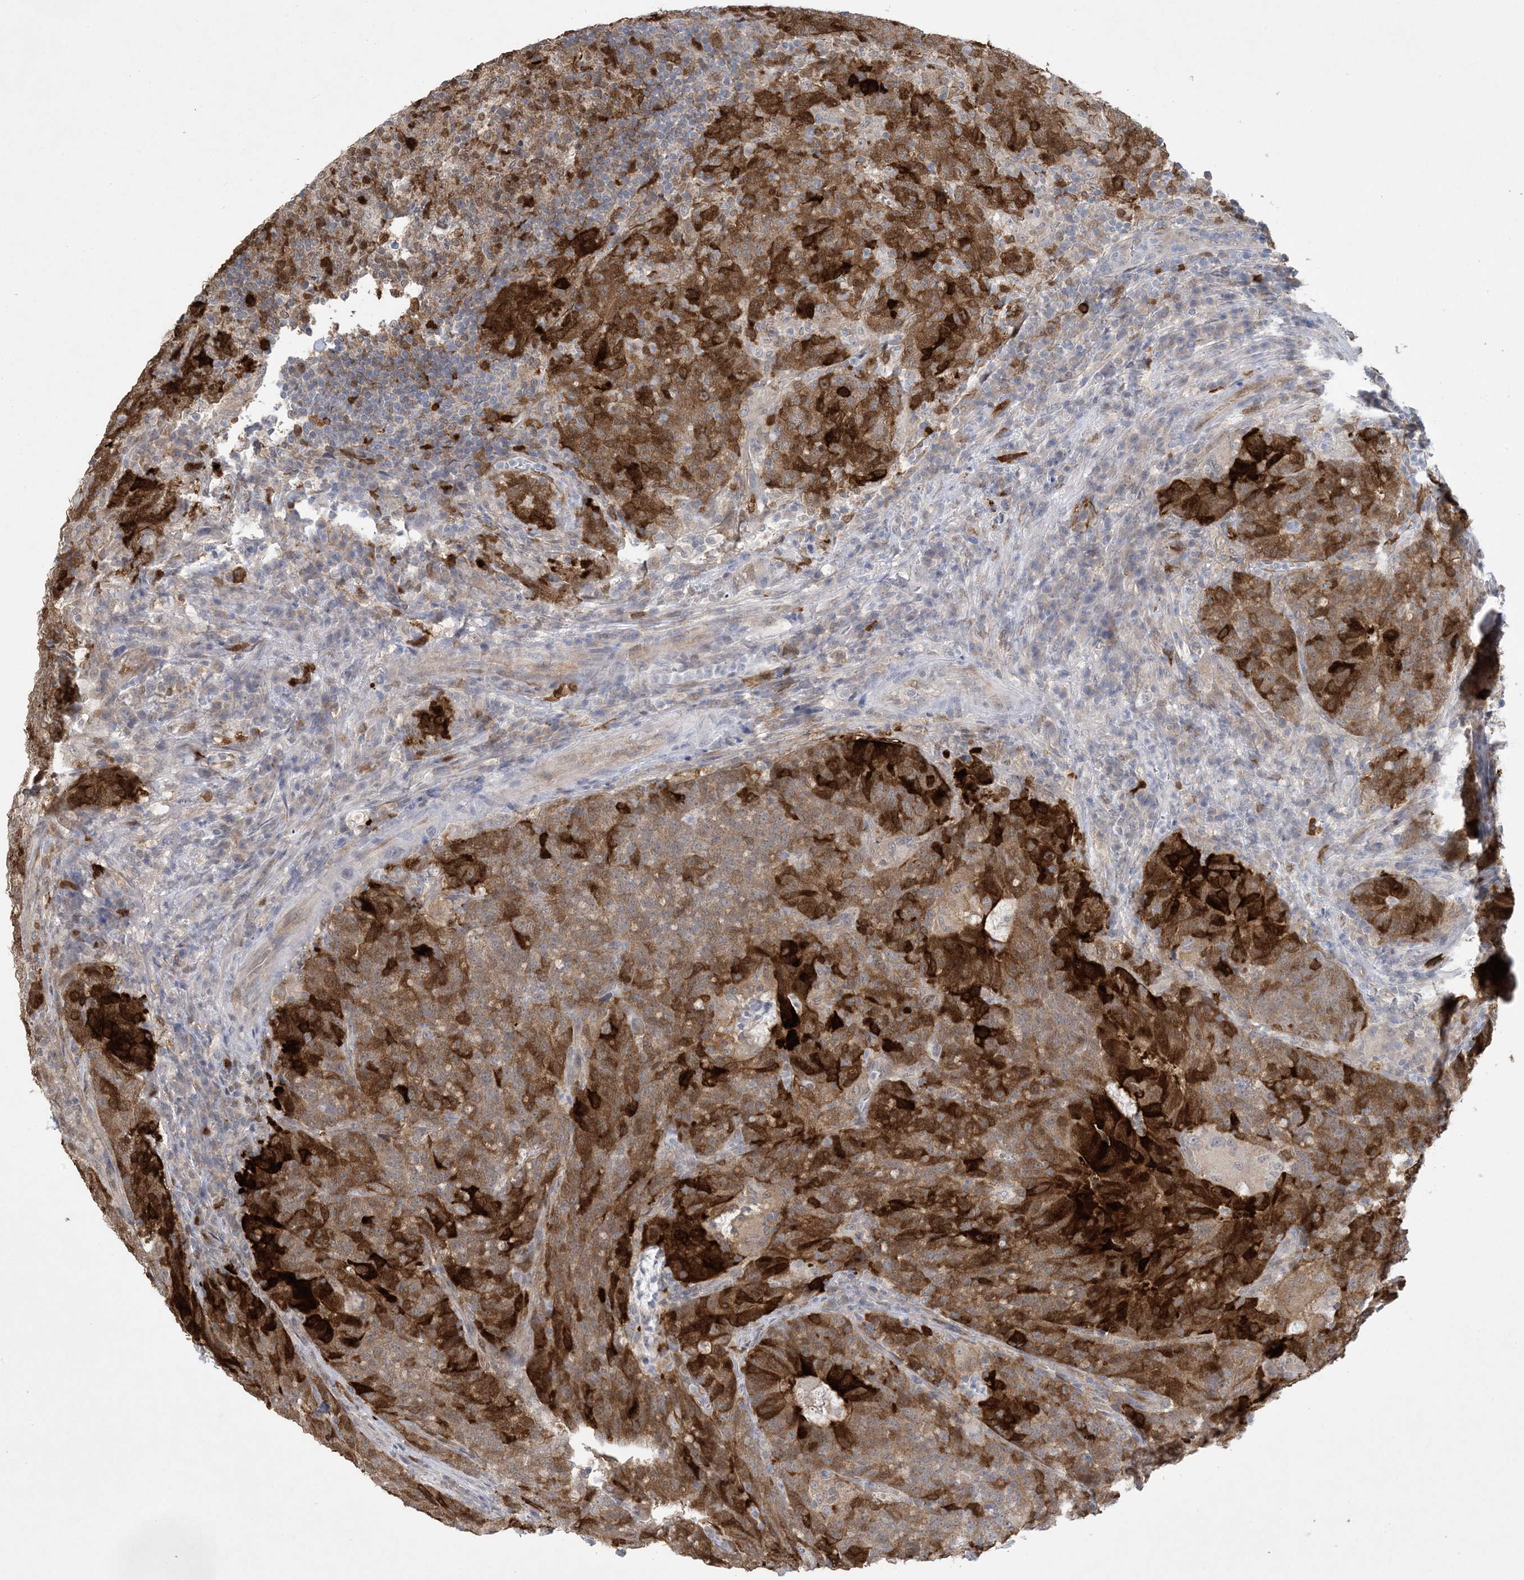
{"staining": {"intensity": "strong", "quantity": ">75%", "location": "cytoplasmic/membranous"}, "tissue": "colorectal cancer", "cell_type": "Tumor cells", "image_type": "cancer", "snomed": [{"axis": "morphology", "description": "Normal tissue, NOS"}, {"axis": "morphology", "description": "Adenocarcinoma, NOS"}, {"axis": "topography", "description": "Colon"}], "caption": "Immunohistochemistry micrograph of human colorectal cancer (adenocarcinoma) stained for a protein (brown), which exhibits high levels of strong cytoplasmic/membranous staining in about >75% of tumor cells.", "gene": "HMGCS1", "patient": {"sex": "female", "age": 75}}